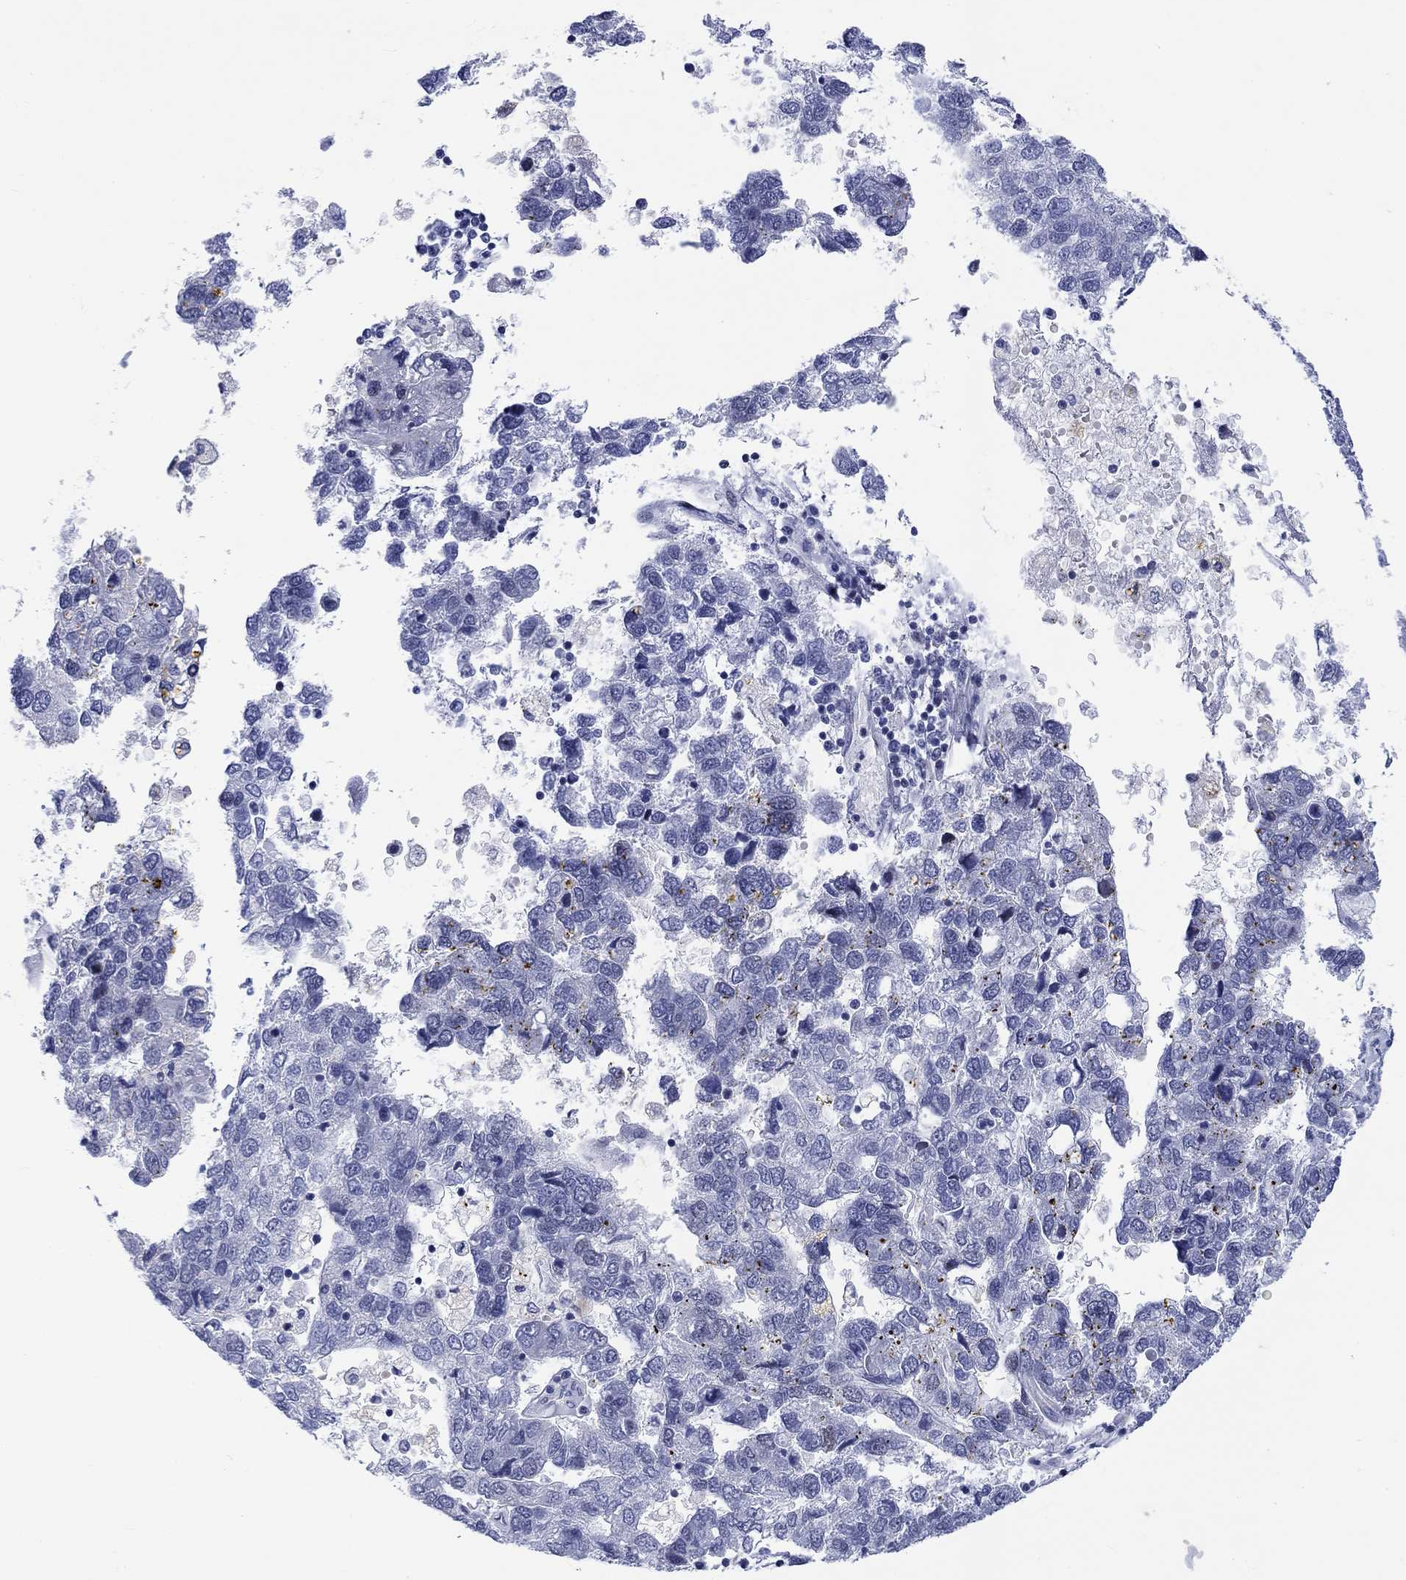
{"staining": {"intensity": "negative", "quantity": "none", "location": "none"}, "tissue": "pancreatic cancer", "cell_type": "Tumor cells", "image_type": "cancer", "snomed": [{"axis": "morphology", "description": "Adenocarcinoma, NOS"}, {"axis": "topography", "description": "Pancreas"}], "caption": "IHC histopathology image of neoplastic tissue: human pancreatic cancer stained with DAB displays no significant protein expression in tumor cells.", "gene": "CDCA2", "patient": {"sex": "female", "age": 61}}